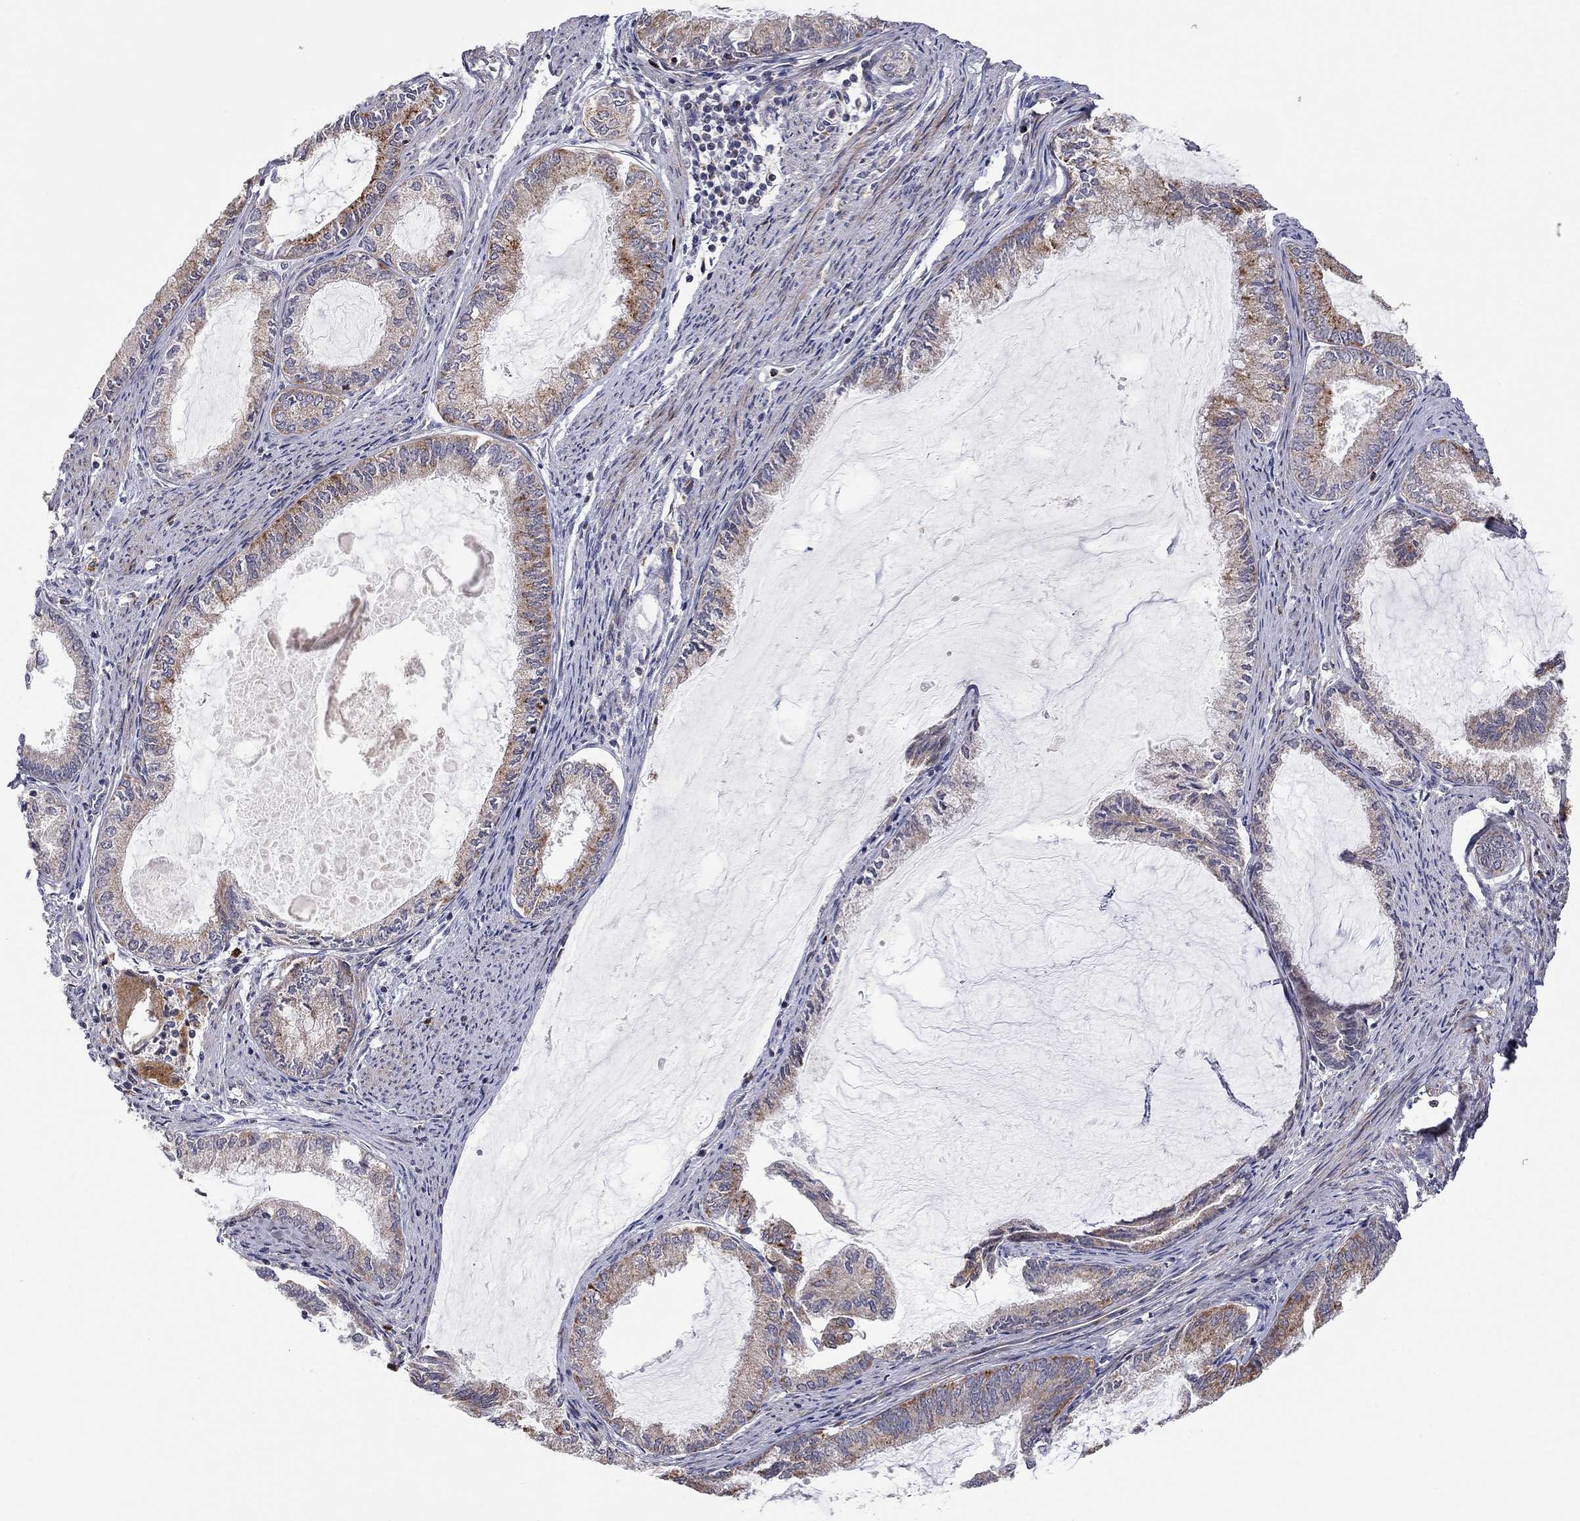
{"staining": {"intensity": "moderate", "quantity": "<25%", "location": "cytoplasmic/membranous"}, "tissue": "endometrial cancer", "cell_type": "Tumor cells", "image_type": "cancer", "snomed": [{"axis": "morphology", "description": "Adenocarcinoma, NOS"}, {"axis": "topography", "description": "Endometrium"}], "caption": "Adenocarcinoma (endometrial) stained with DAB (3,3'-diaminobenzidine) immunohistochemistry displays low levels of moderate cytoplasmic/membranous staining in approximately <25% of tumor cells.", "gene": "IDS", "patient": {"sex": "female", "age": 86}}